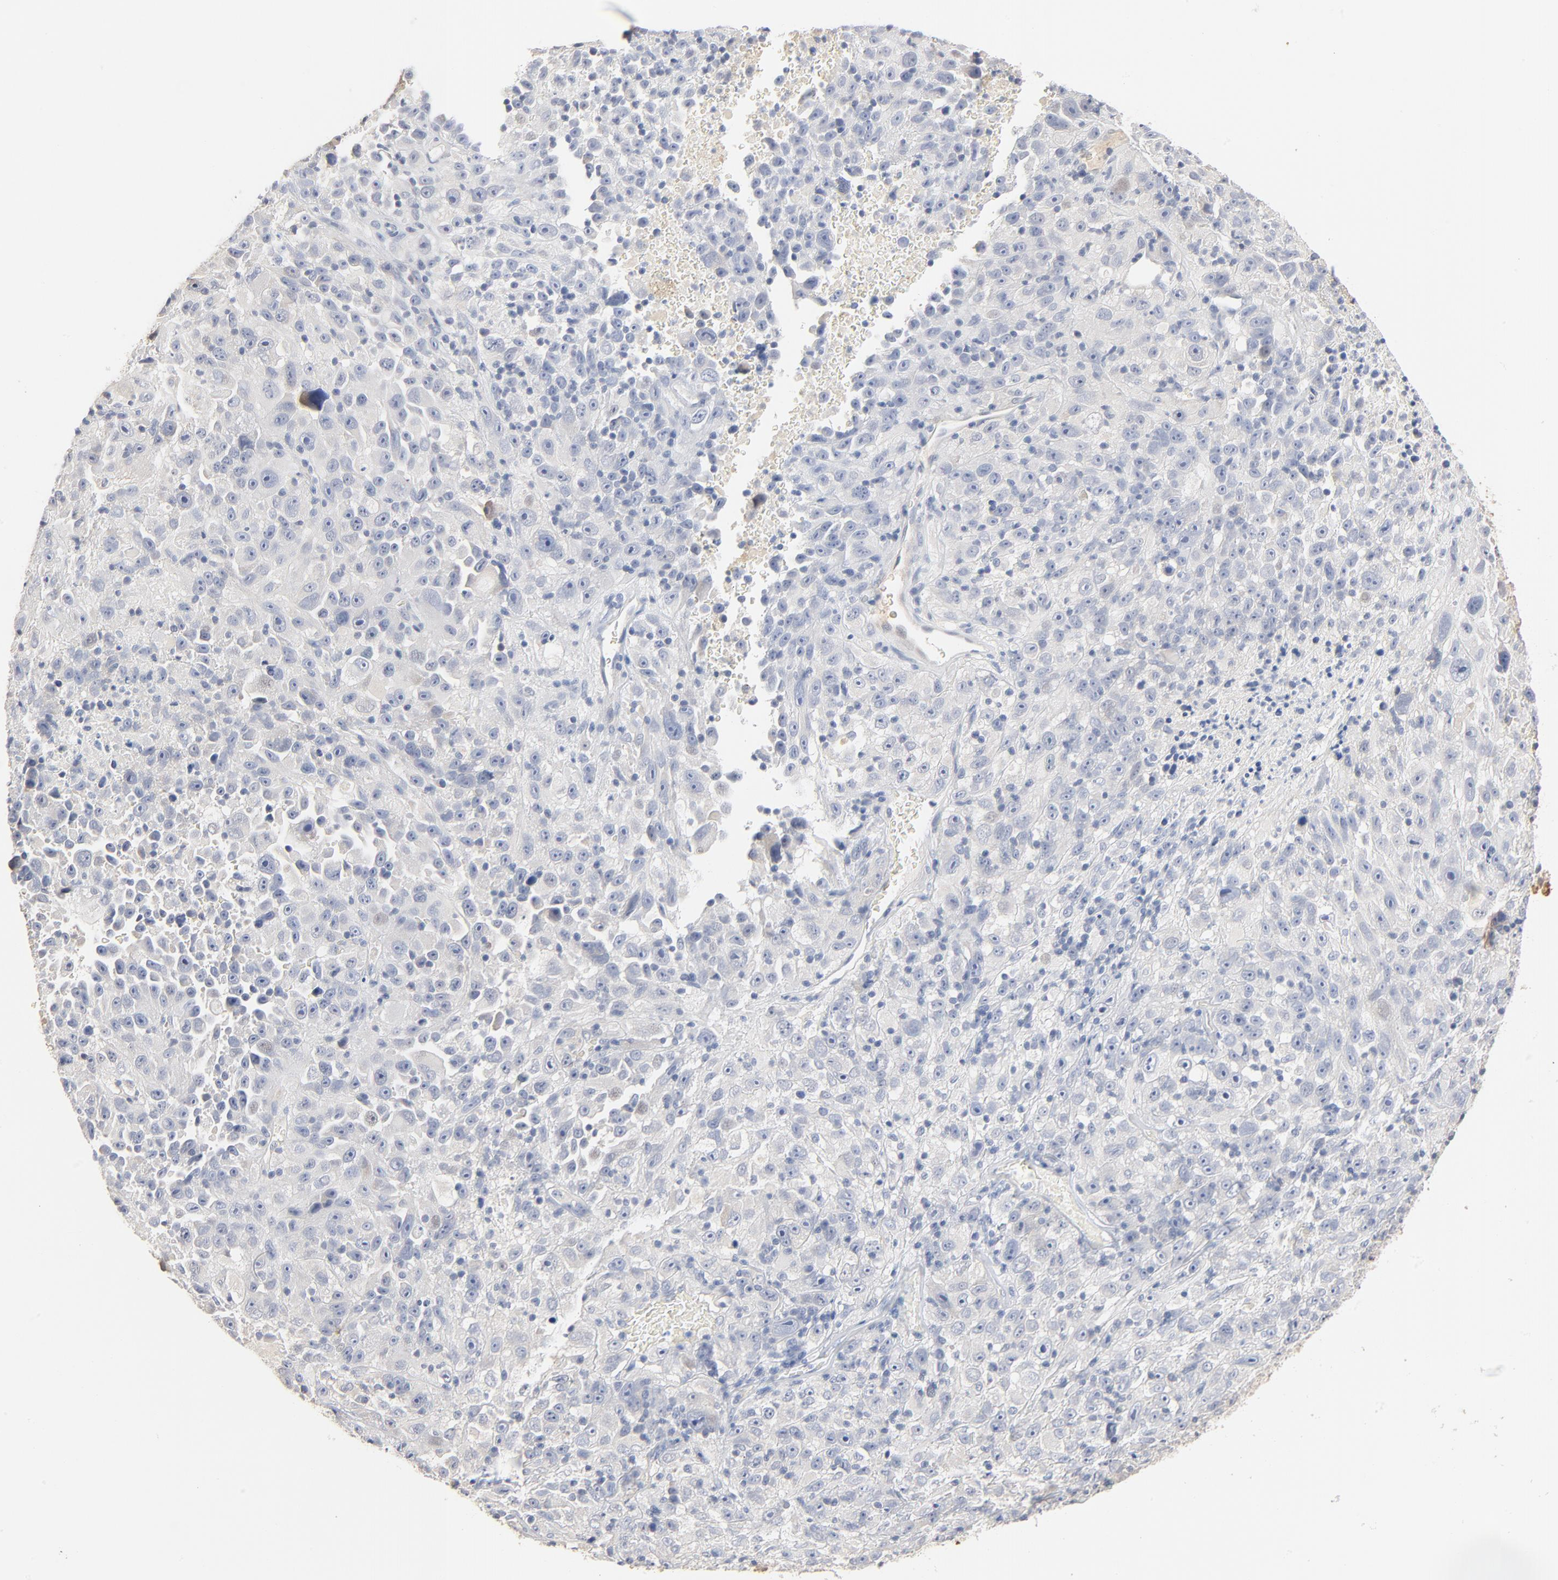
{"staining": {"intensity": "negative", "quantity": "none", "location": "none"}, "tissue": "melanoma", "cell_type": "Tumor cells", "image_type": "cancer", "snomed": [{"axis": "morphology", "description": "Malignant melanoma, Metastatic site"}, {"axis": "topography", "description": "Cerebral cortex"}], "caption": "A high-resolution image shows immunohistochemistry (IHC) staining of malignant melanoma (metastatic site), which exhibits no significant staining in tumor cells.", "gene": "EPCAM", "patient": {"sex": "female", "age": 52}}